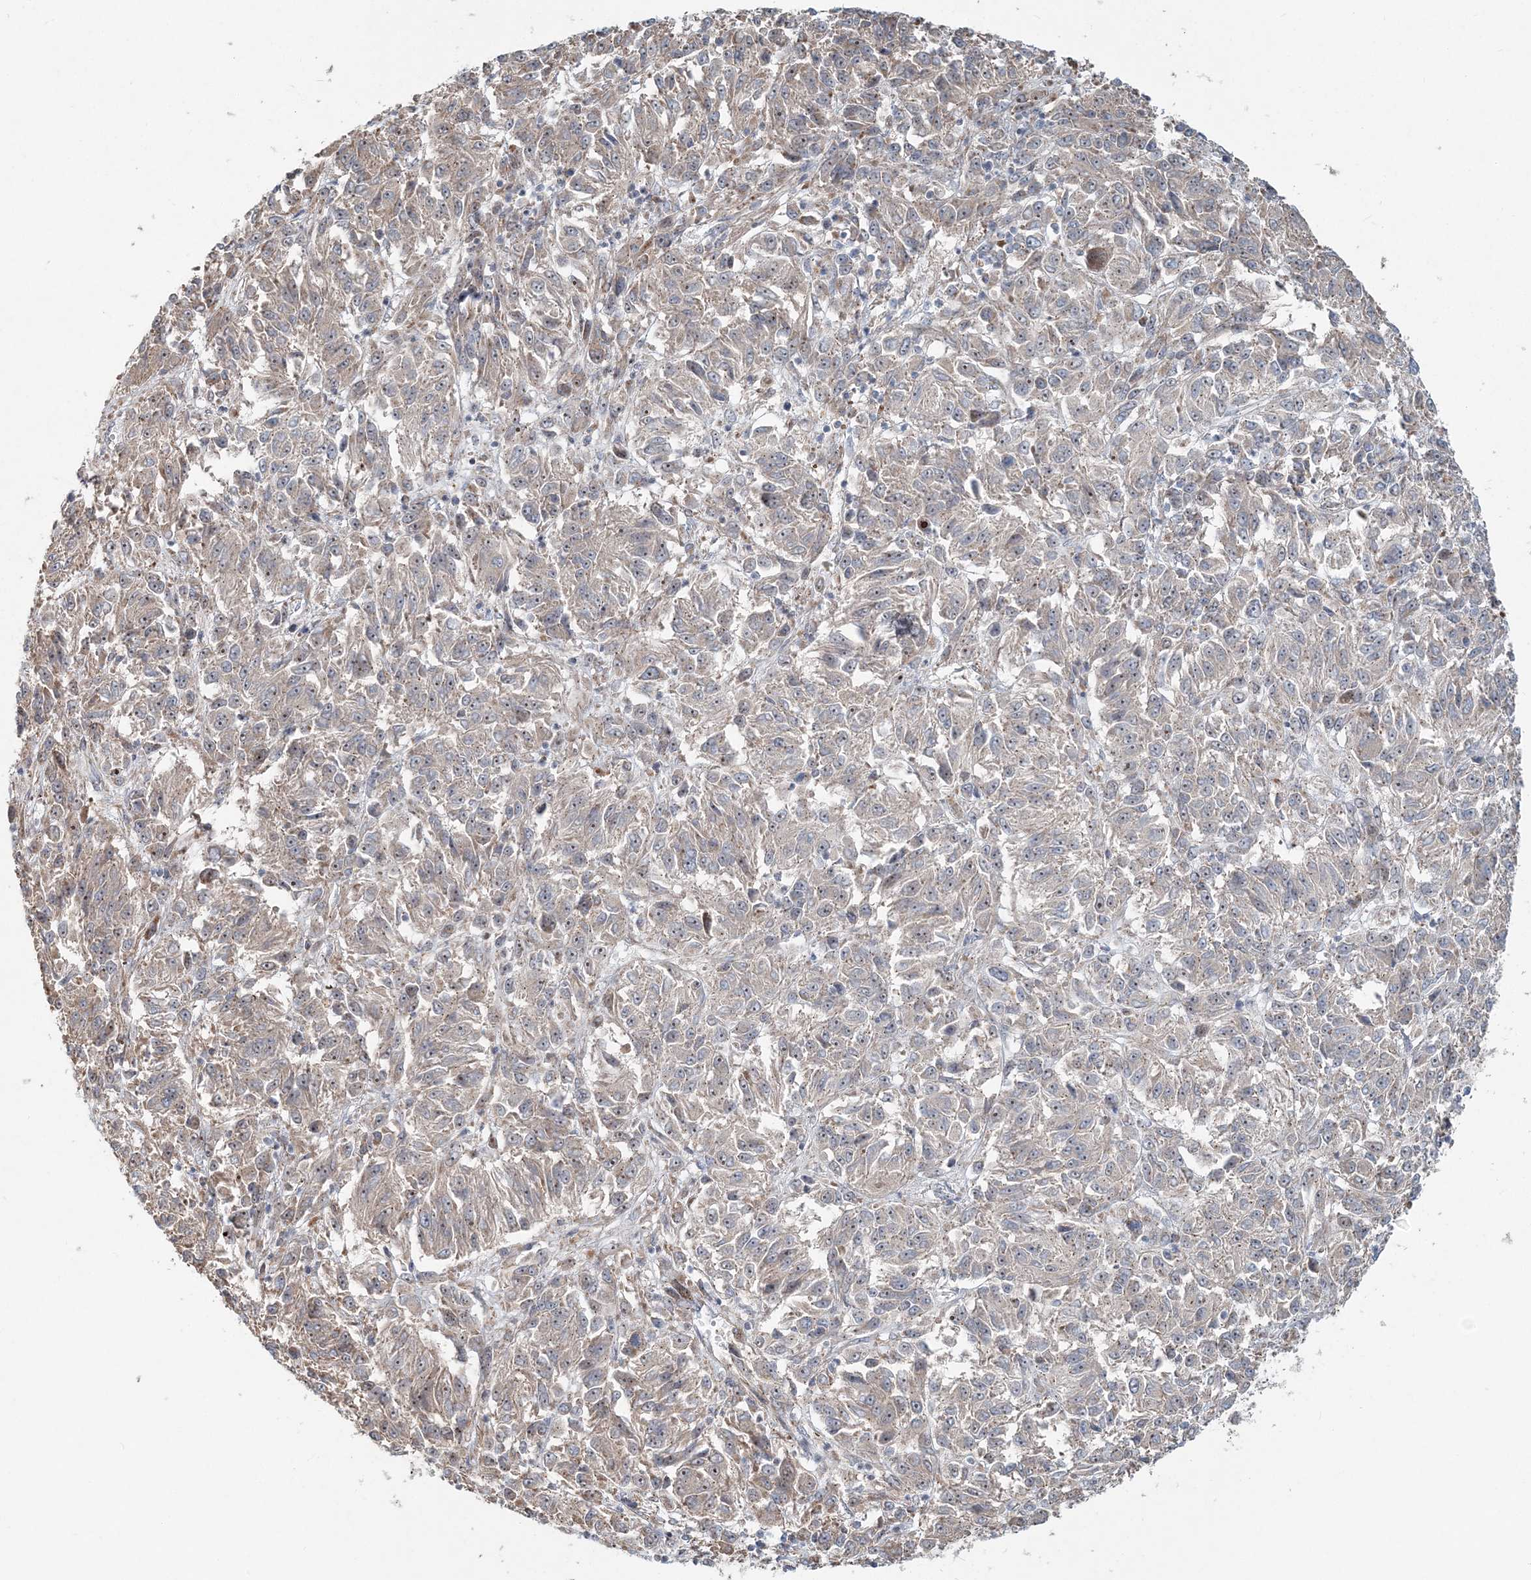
{"staining": {"intensity": "weak", "quantity": "25%-75%", "location": "cytoplasmic/membranous"}, "tissue": "melanoma", "cell_type": "Tumor cells", "image_type": "cancer", "snomed": [{"axis": "morphology", "description": "Malignant melanoma, Metastatic site"}, {"axis": "topography", "description": "Lung"}], "caption": "Immunohistochemistry histopathology image of malignant melanoma (metastatic site) stained for a protein (brown), which exhibits low levels of weak cytoplasmic/membranous expression in approximately 25%-75% of tumor cells.", "gene": "CXXC5", "patient": {"sex": "male", "age": 64}}